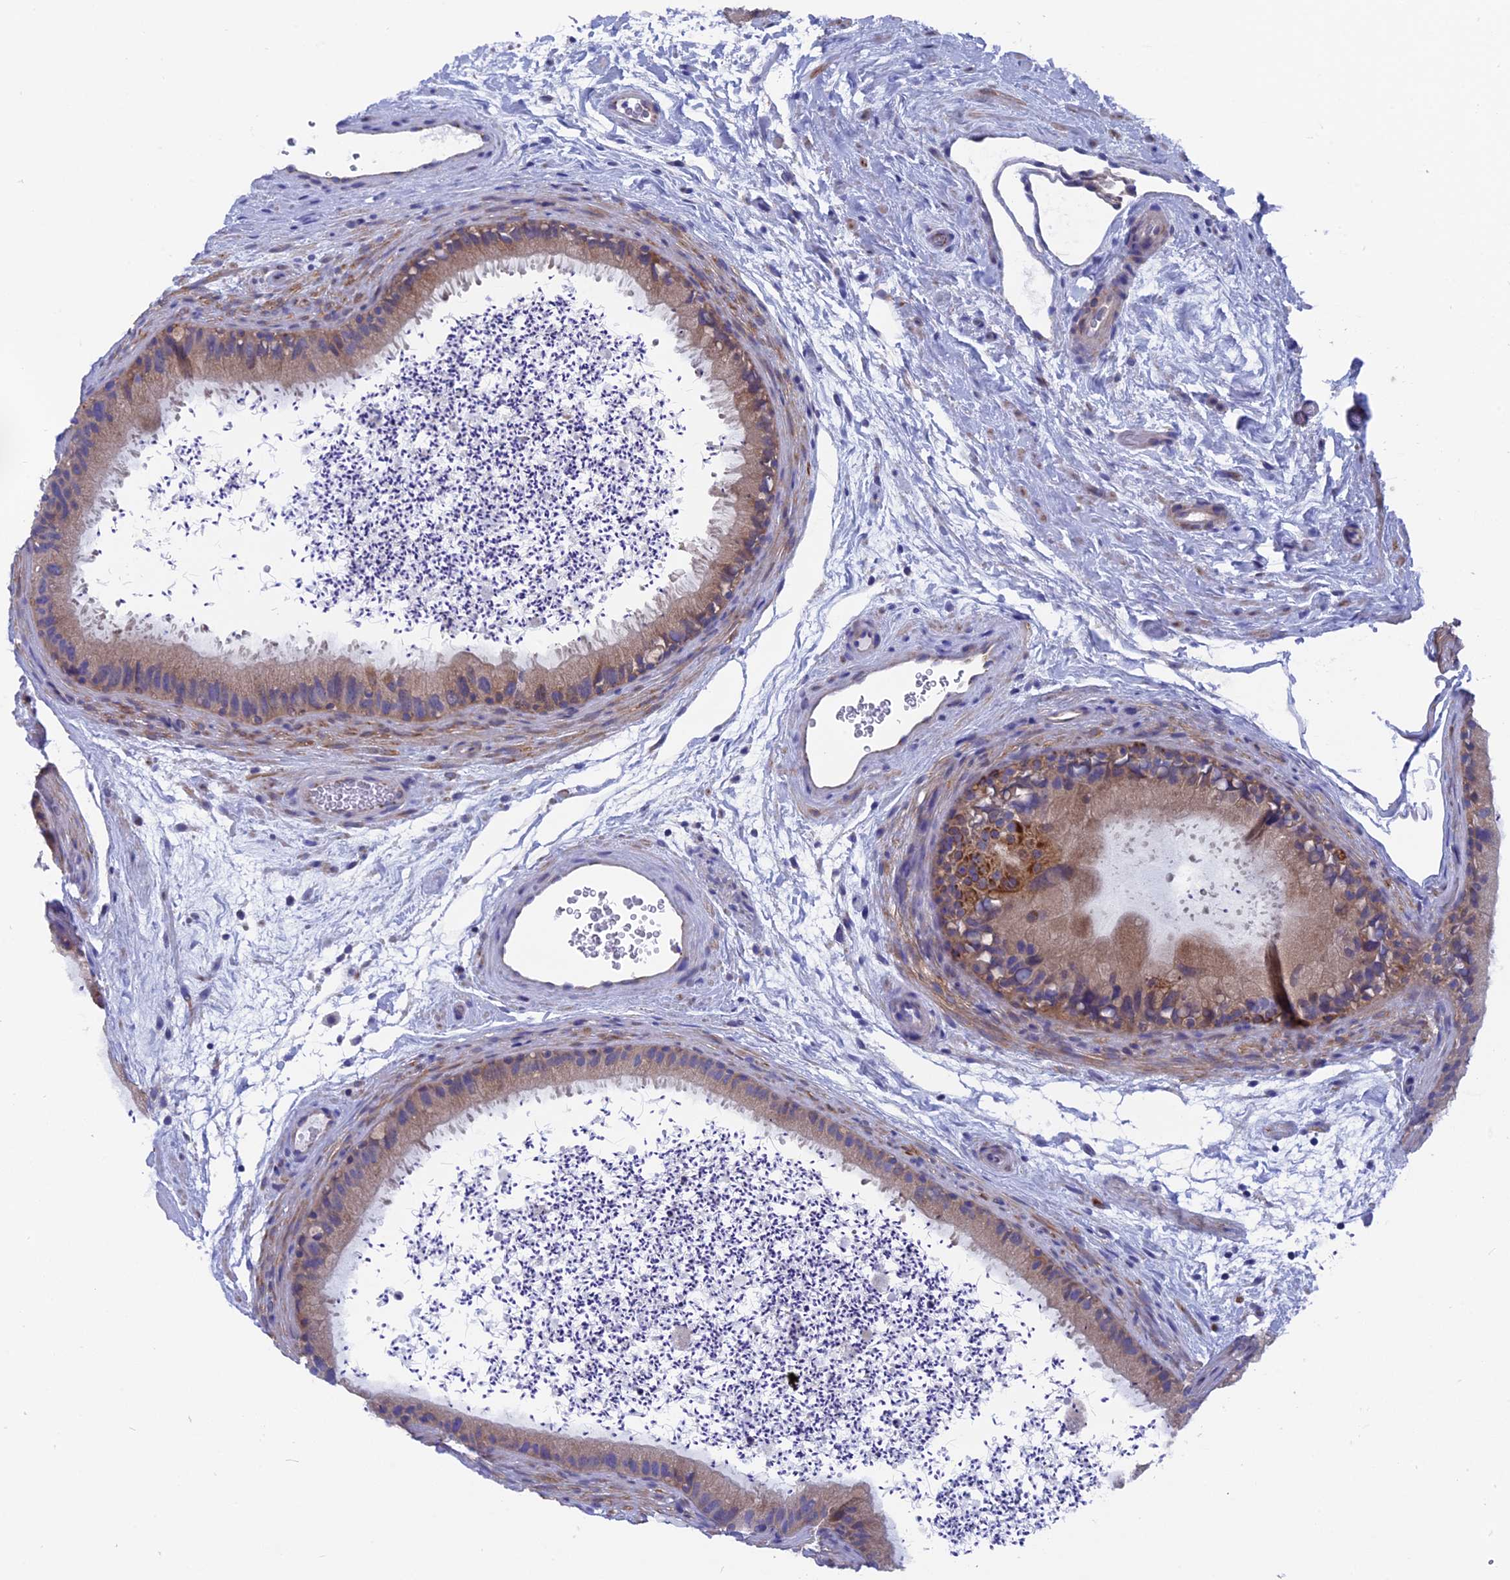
{"staining": {"intensity": "moderate", "quantity": "<25%", "location": "cytoplasmic/membranous"}, "tissue": "epididymis", "cell_type": "Glandular cells", "image_type": "normal", "snomed": [{"axis": "morphology", "description": "Normal tissue, NOS"}, {"axis": "topography", "description": "Epididymis, spermatic cord, NOS"}], "caption": "Unremarkable epididymis exhibits moderate cytoplasmic/membranous staining in about <25% of glandular cells (DAB (3,3'-diaminobenzidine) IHC with brightfield microscopy, high magnification)..", "gene": "AK4P3", "patient": {"sex": "male", "age": 50}}